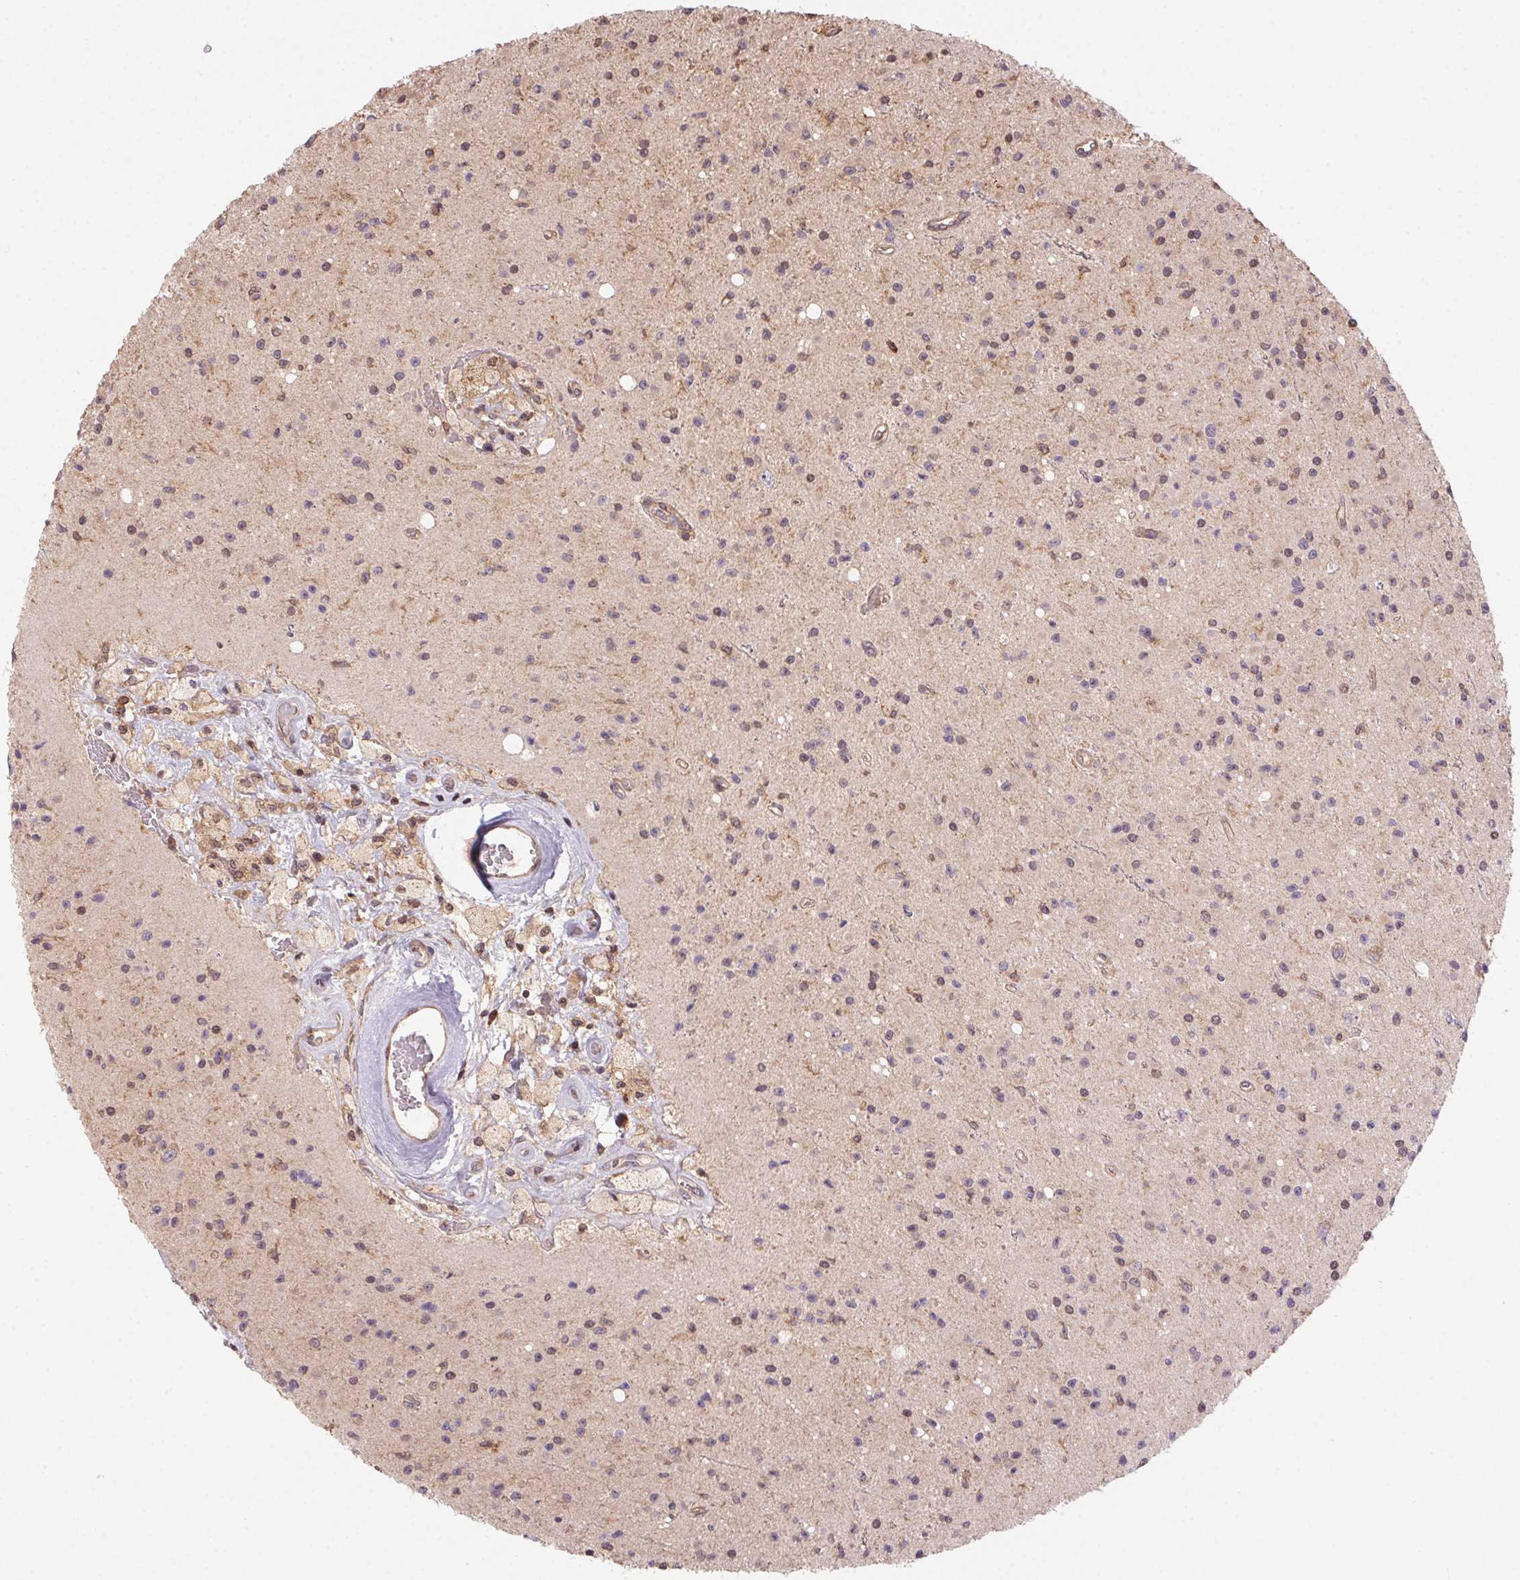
{"staining": {"intensity": "negative", "quantity": "none", "location": "none"}, "tissue": "glioma", "cell_type": "Tumor cells", "image_type": "cancer", "snomed": [{"axis": "morphology", "description": "Glioma, malignant, High grade"}, {"axis": "topography", "description": "Brain"}], "caption": "This micrograph is of glioma stained with immunohistochemistry to label a protein in brown with the nuclei are counter-stained blue. There is no positivity in tumor cells. (DAB immunohistochemistry (IHC) visualized using brightfield microscopy, high magnification).", "gene": "MEX3D", "patient": {"sex": "male", "age": 36}}